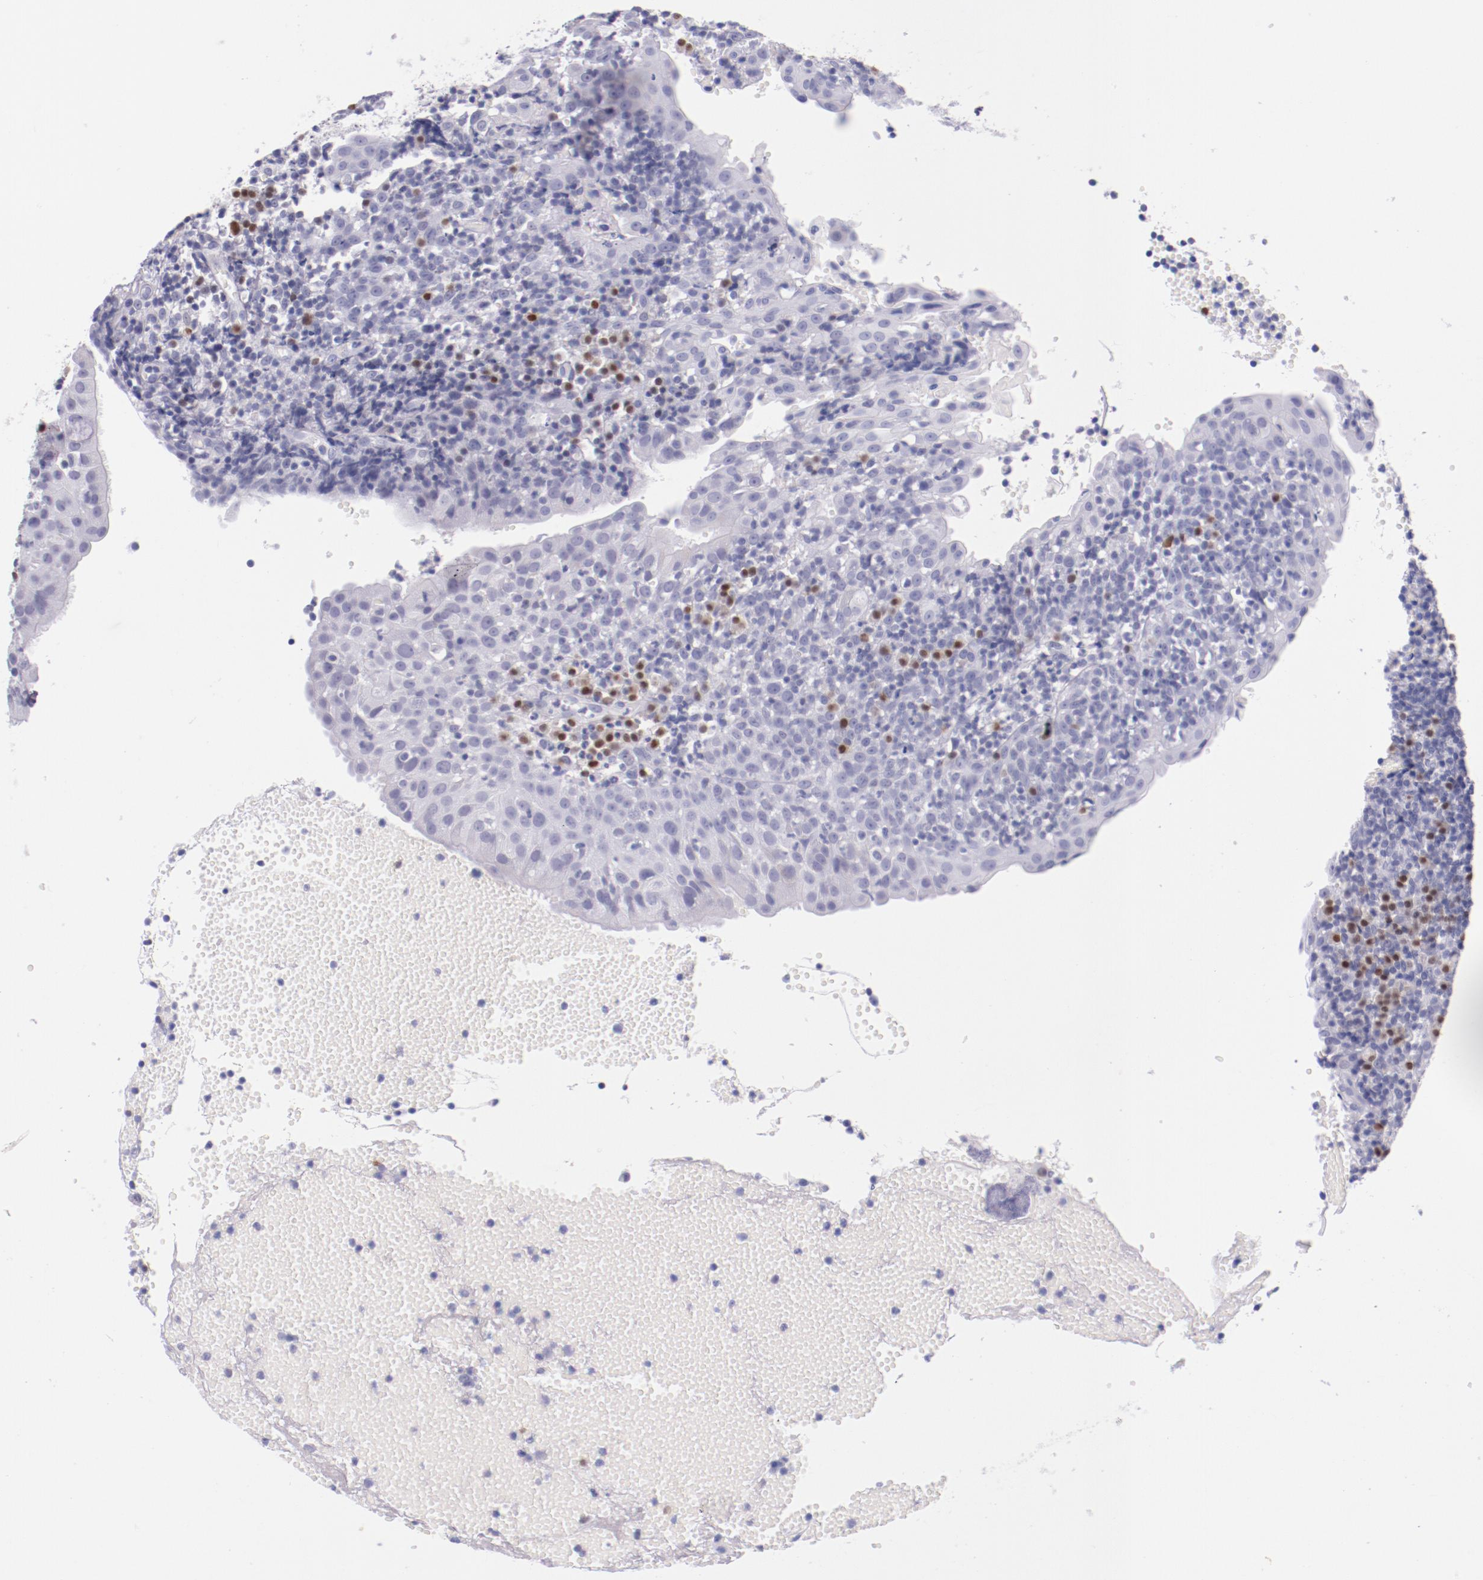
{"staining": {"intensity": "negative", "quantity": "none", "location": "none"}, "tissue": "tonsil", "cell_type": "Germinal center cells", "image_type": "normal", "snomed": [{"axis": "morphology", "description": "Normal tissue, NOS"}, {"axis": "topography", "description": "Tonsil"}], "caption": "The histopathology image reveals no staining of germinal center cells in unremarkable tonsil.", "gene": "IRF4", "patient": {"sex": "female", "age": 40}}